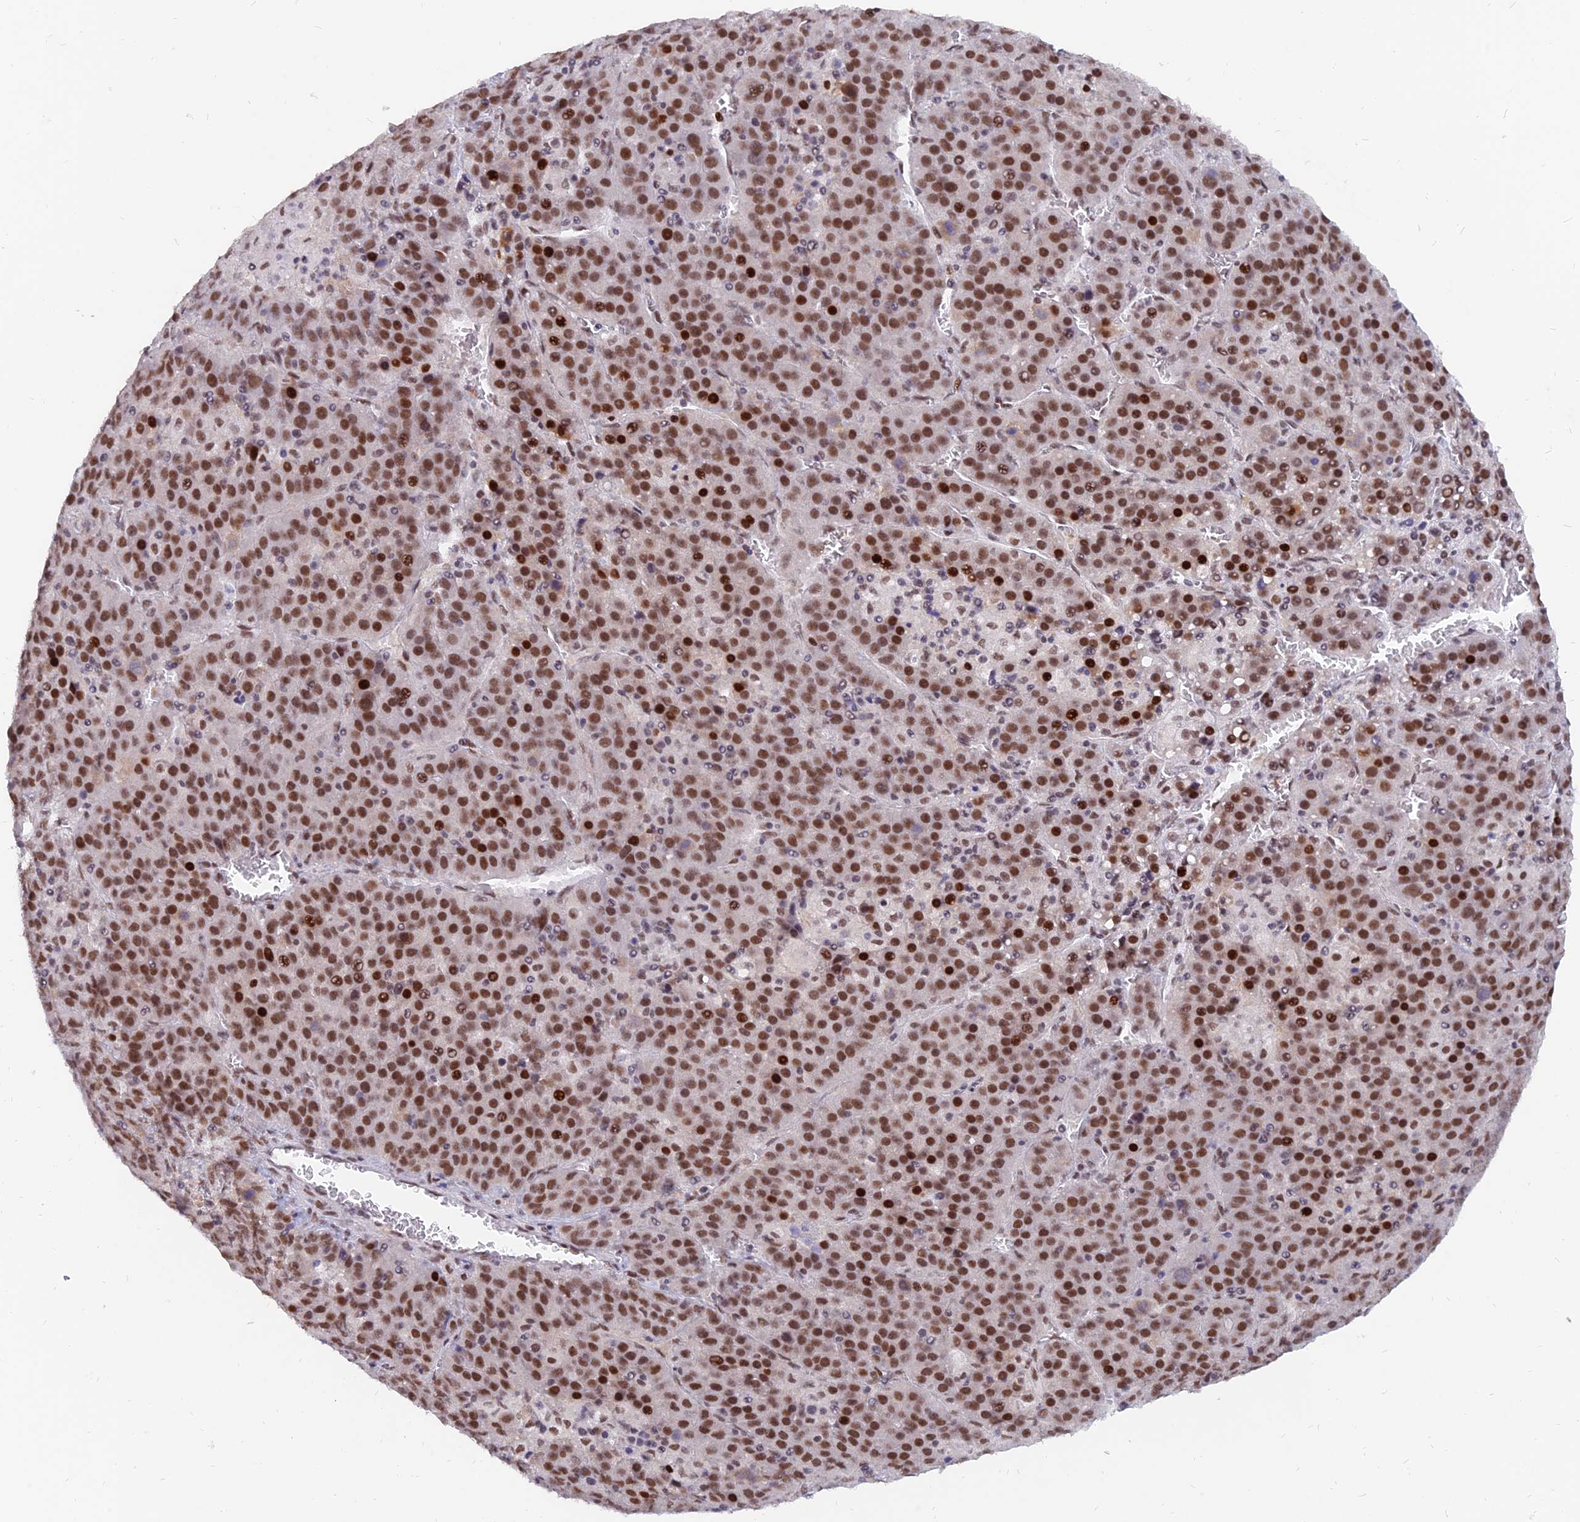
{"staining": {"intensity": "moderate", "quantity": ">75%", "location": "nuclear"}, "tissue": "liver cancer", "cell_type": "Tumor cells", "image_type": "cancer", "snomed": [{"axis": "morphology", "description": "Carcinoma, Hepatocellular, NOS"}, {"axis": "topography", "description": "Liver"}], "caption": "Liver cancer stained for a protein shows moderate nuclear positivity in tumor cells.", "gene": "DPY30", "patient": {"sex": "female", "age": 53}}